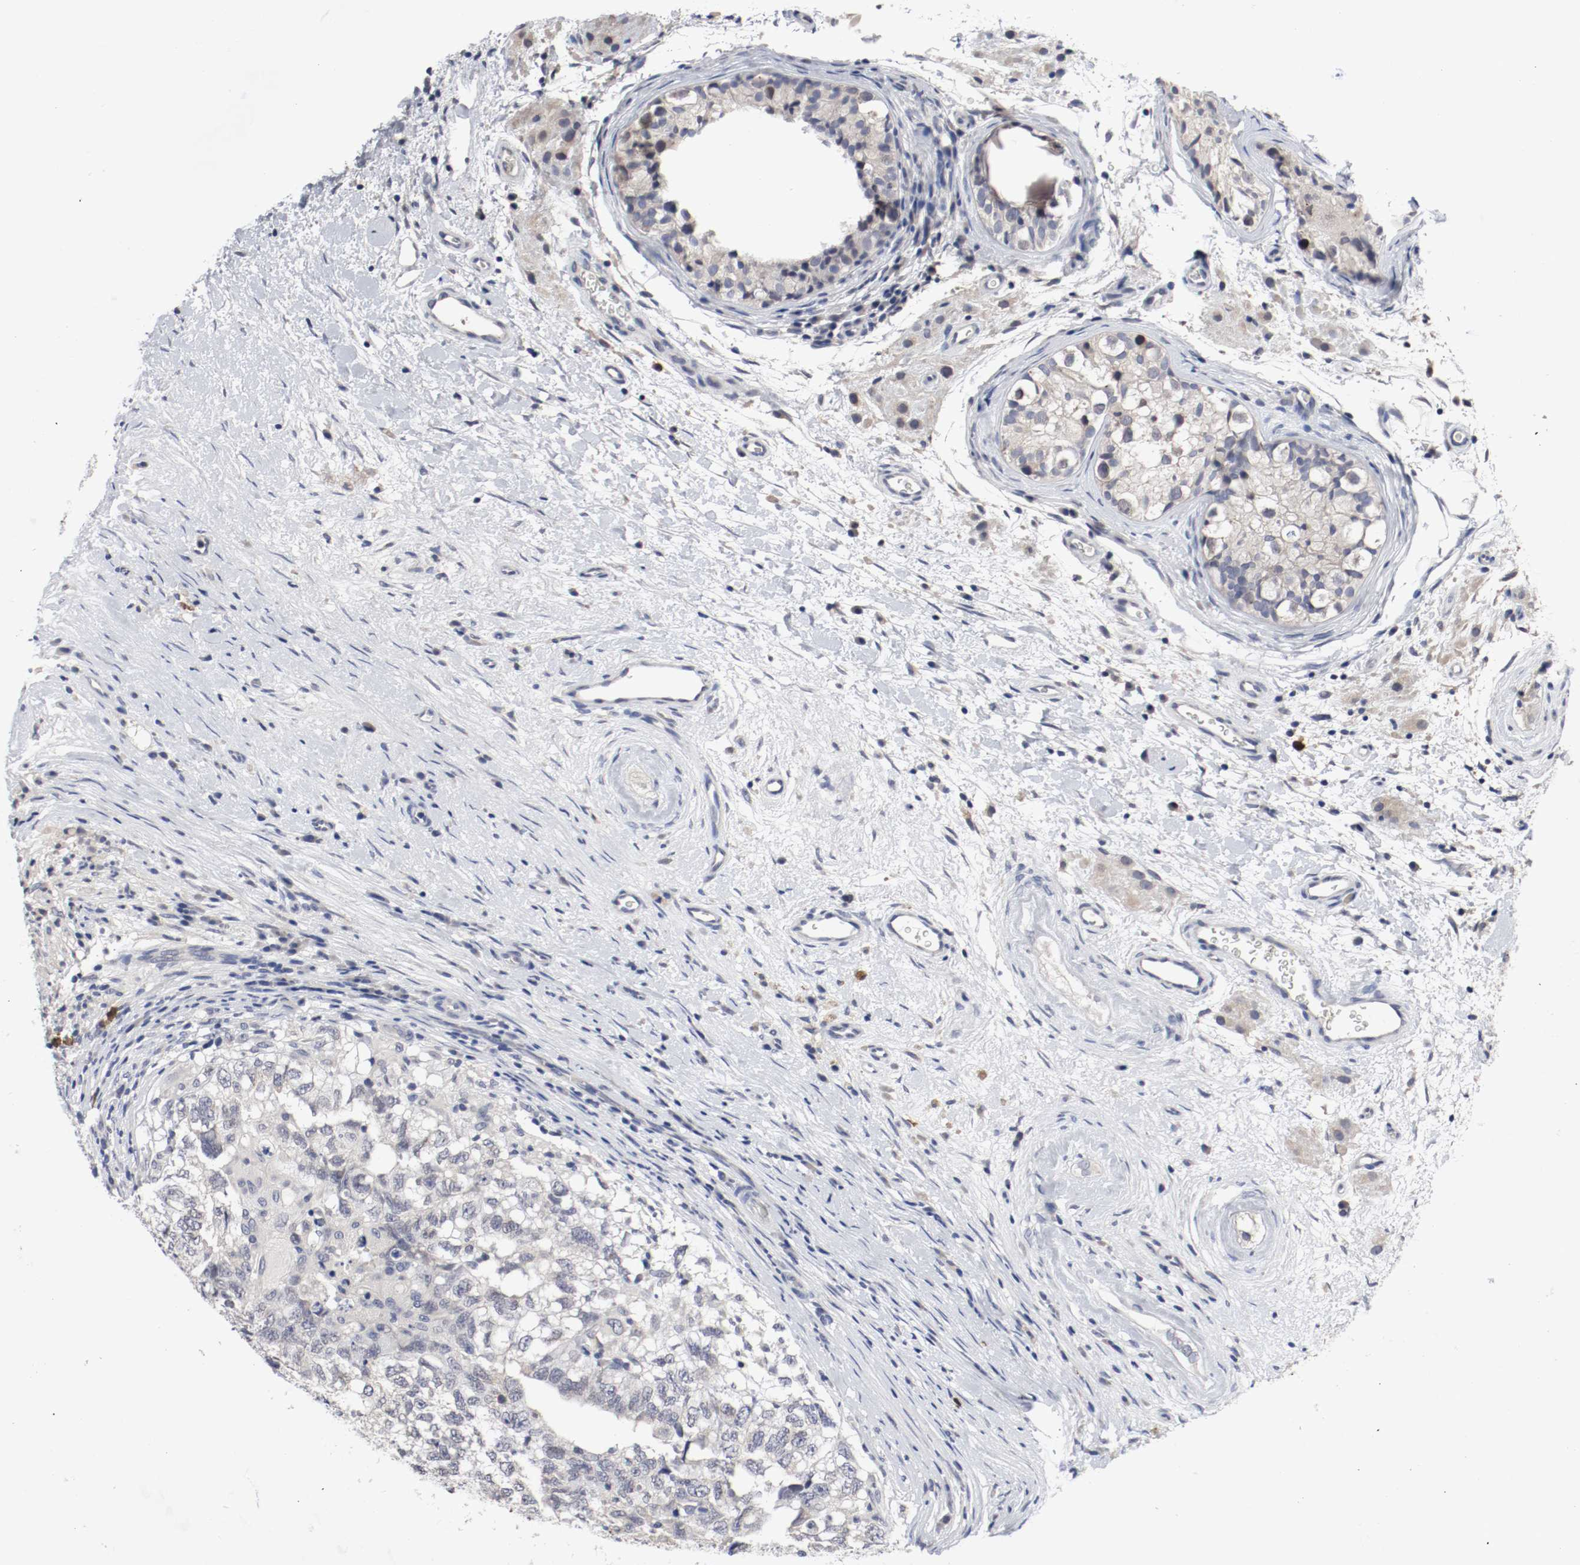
{"staining": {"intensity": "negative", "quantity": "none", "location": "none"}, "tissue": "testis cancer", "cell_type": "Tumor cells", "image_type": "cancer", "snomed": [{"axis": "morphology", "description": "Carcinoma, Embryonal, NOS"}, {"axis": "topography", "description": "Testis"}], "caption": "The photomicrograph shows no staining of tumor cells in testis cancer.", "gene": "CEBPE", "patient": {"sex": "male", "age": 21}}